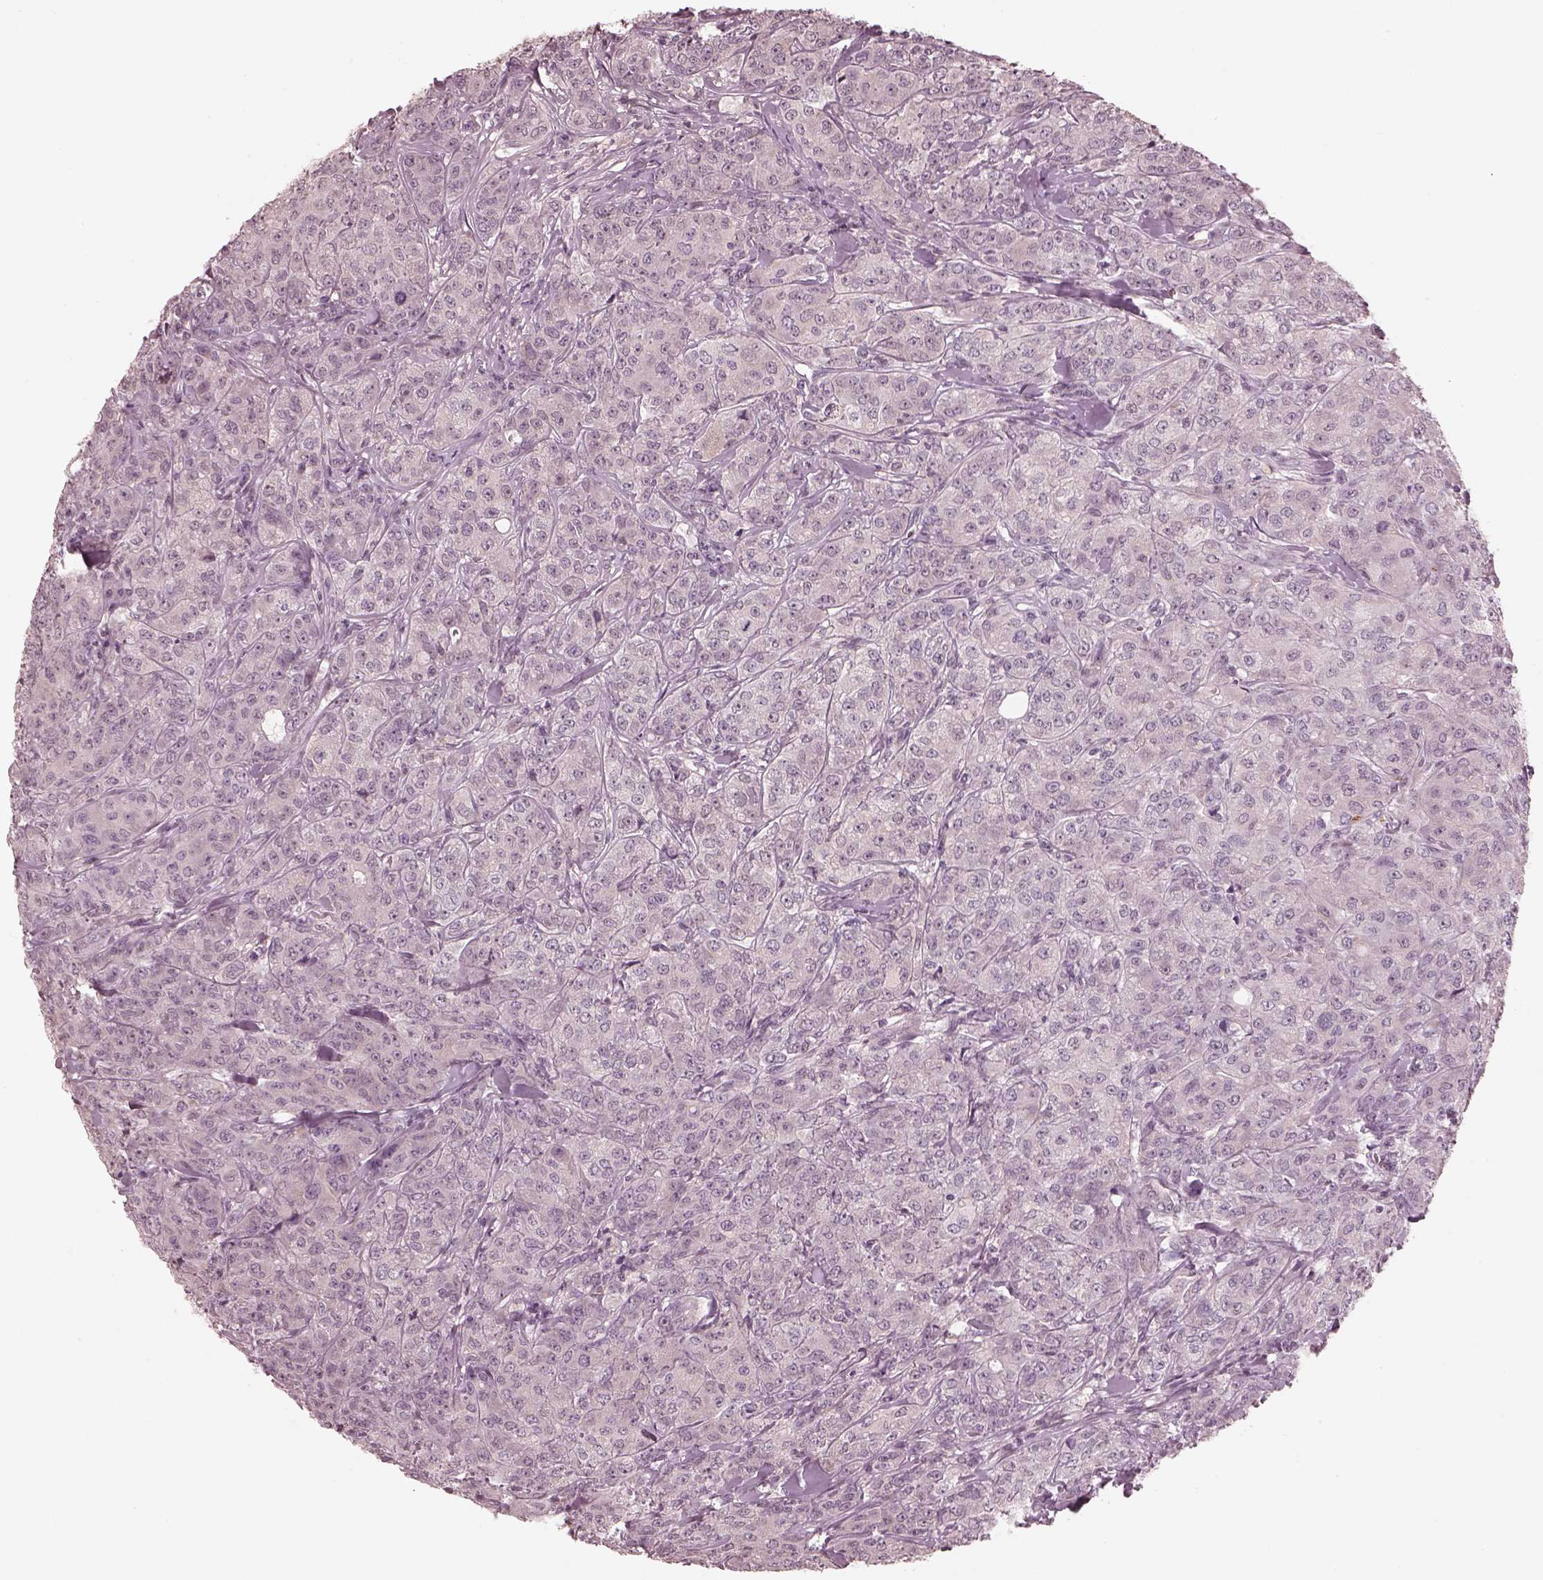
{"staining": {"intensity": "negative", "quantity": "none", "location": "none"}, "tissue": "breast cancer", "cell_type": "Tumor cells", "image_type": "cancer", "snomed": [{"axis": "morphology", "description": "Duct carcinoma"}, {"axis": "topography", "description": "Breast"}], "caption": "Tumor cells show no significant staining in breast cancer (infiltrating ductal carcinoma). The staining was performed using DAB to visualize the protein expression in brown, while the nuclei were stained in blue with hematoxylin (Magnification: 20x).", "gene": "IQCG", "patient": {"sex": "female", "age": 43}}